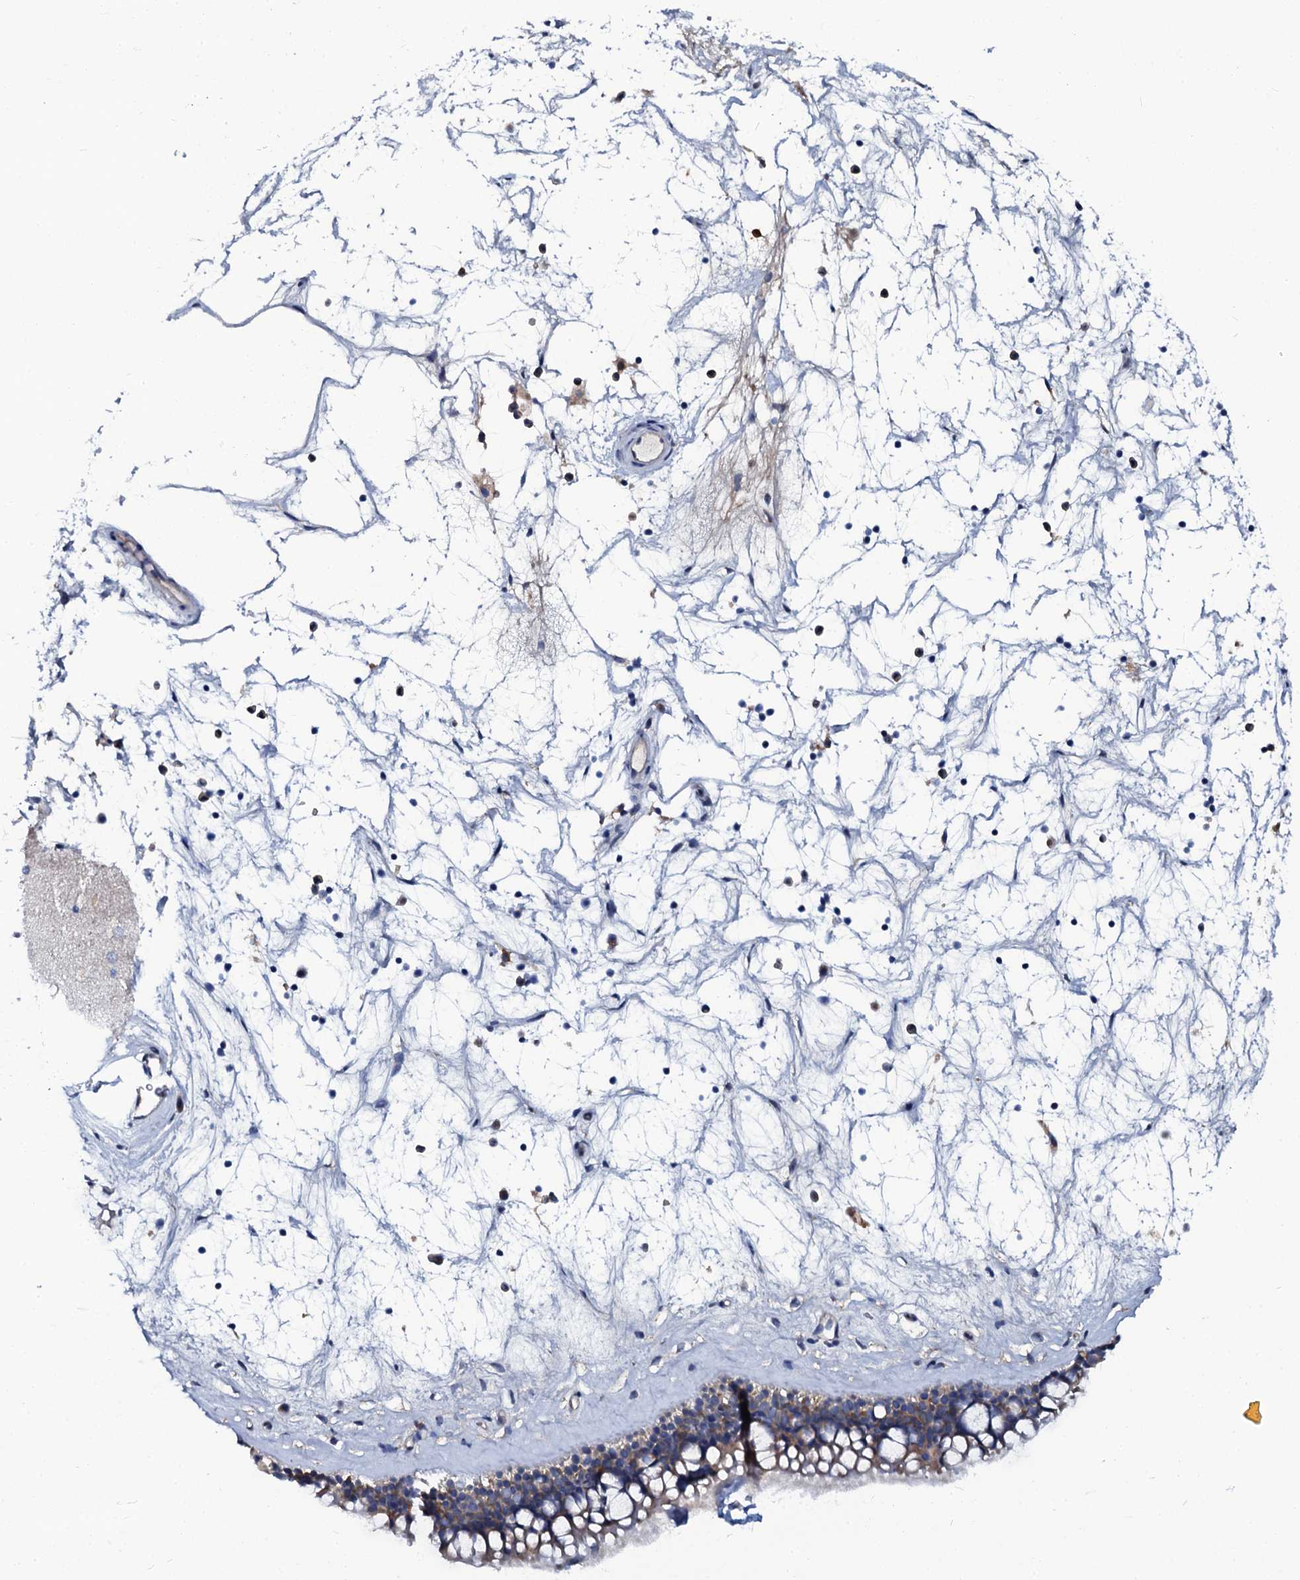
{"staining": {"intensity": "weak", "quantity": "25%-75%", "location": "cytoplasmic/membranous"}, "tissue": "nasopharynx", "cell_type": "Respiratory epithelial cells", "image_type": "normal", "snomed": [{"axis": "morphology", "description": "Normal tissue, NOS"}, {"axis": "topography", "description": "Nasopharynx"}], "caption": "High-power microscopy captured an IHC image of unremarkable nasopharynx, revealing weak cytoplasmic/membranous positivity in about 25%-75% of respiratory epithelial cells. The staining was performed using DAB (3,3'-diaminobenzidine) to visualize the protein expression in brown, while the nuclei were stained in blue with hematoxylin (Magnification: 20x).", "gene": "OTOL1", "patient": {"sex": "male", "age": 64}}